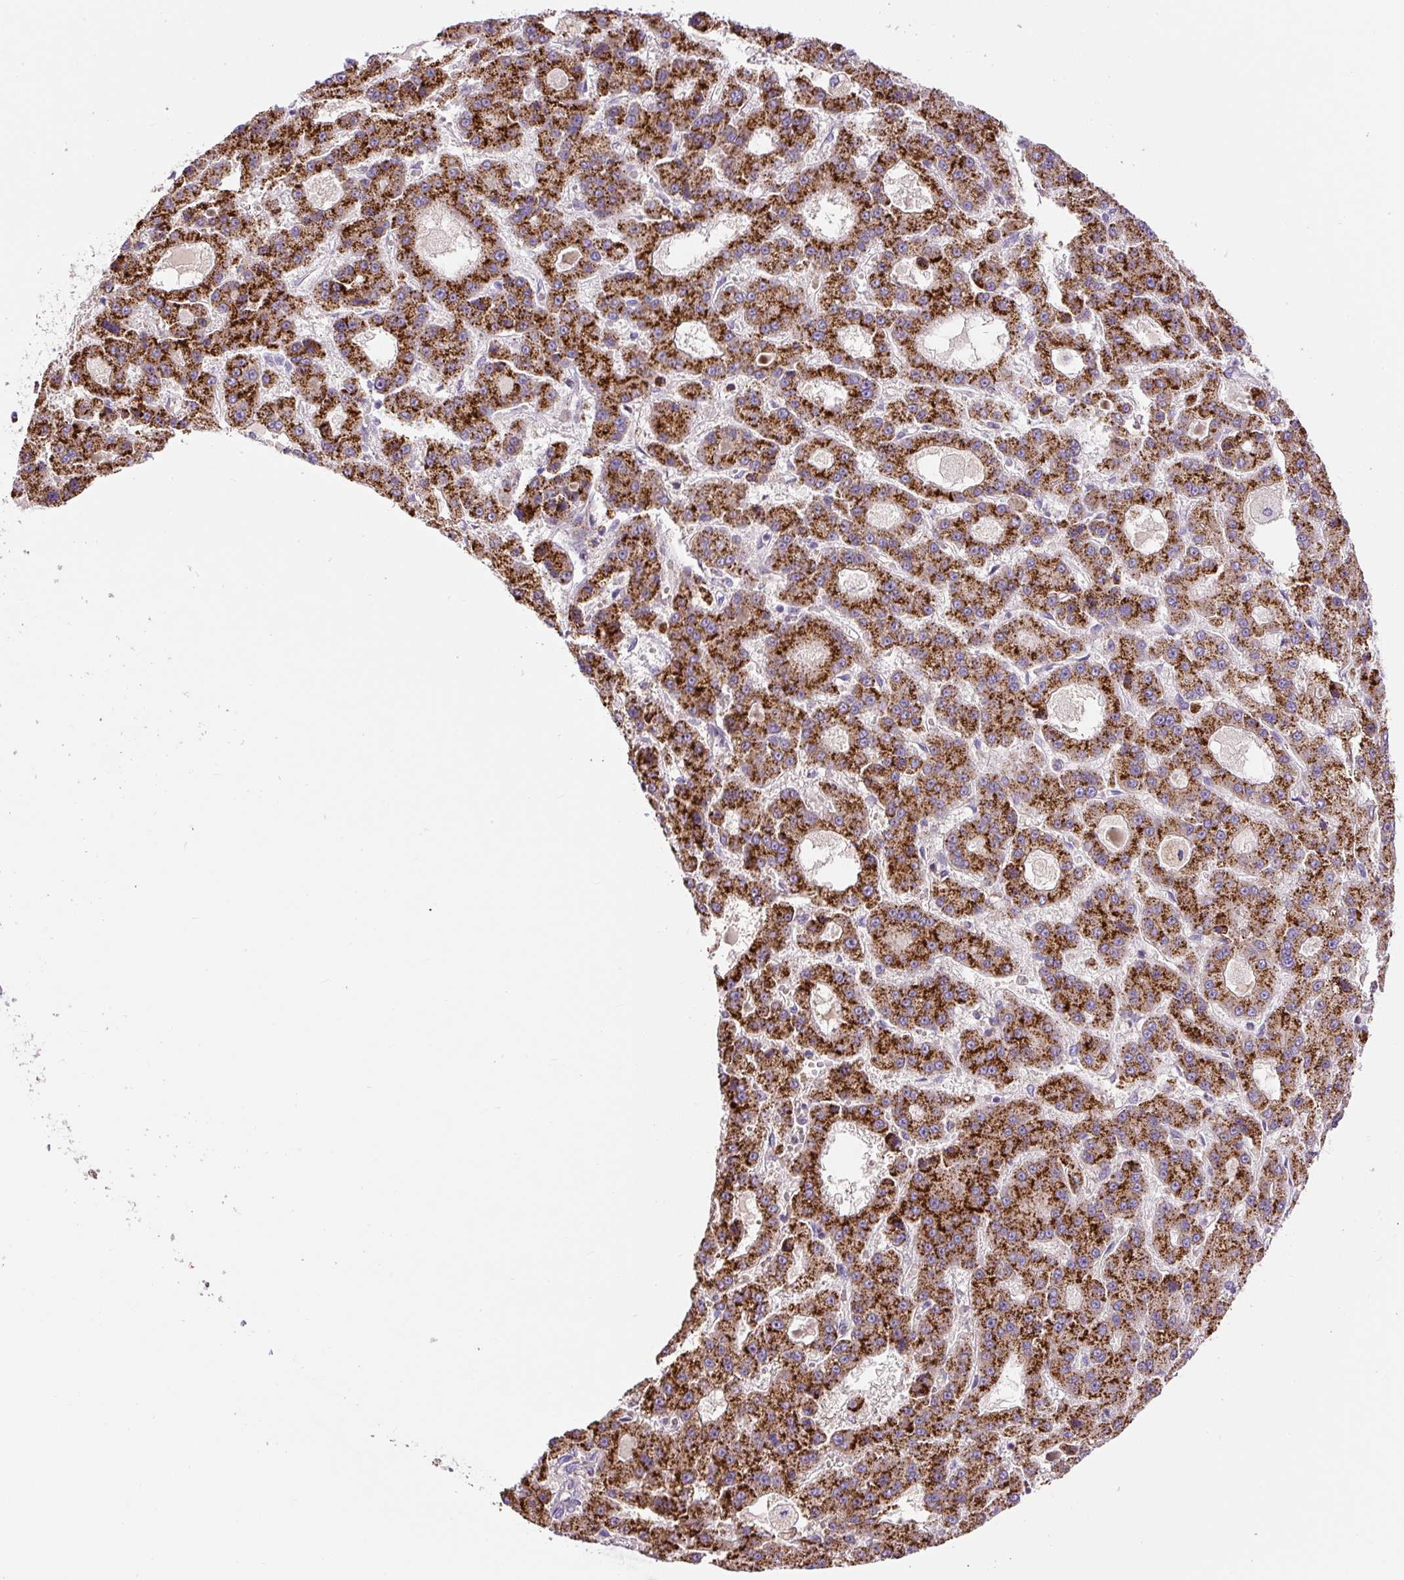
{"staining": {"intensity": "strong", "quantity": ">75%", "location": "cytoplasmic/membranous"}, "tissue": "liver cancer", "cell_type": "Tumor cells", "image_type": "cancer", "snomed": [{"axis": "morphology", "description": "Carcinoma, Hepatocellular, NOS"}, {"axis": "topography", "description": "Liver"}], "caption": "Protein staining reveals strong cytoplasmic/membranous staining in approximately >75% of tumor cells in liver cancer (hepatocellular carcinoma). (IHC, brightfield microscopy, high magnification).", "gene": "ZNF596", "patient": {"sex": "male", "age": 70}}